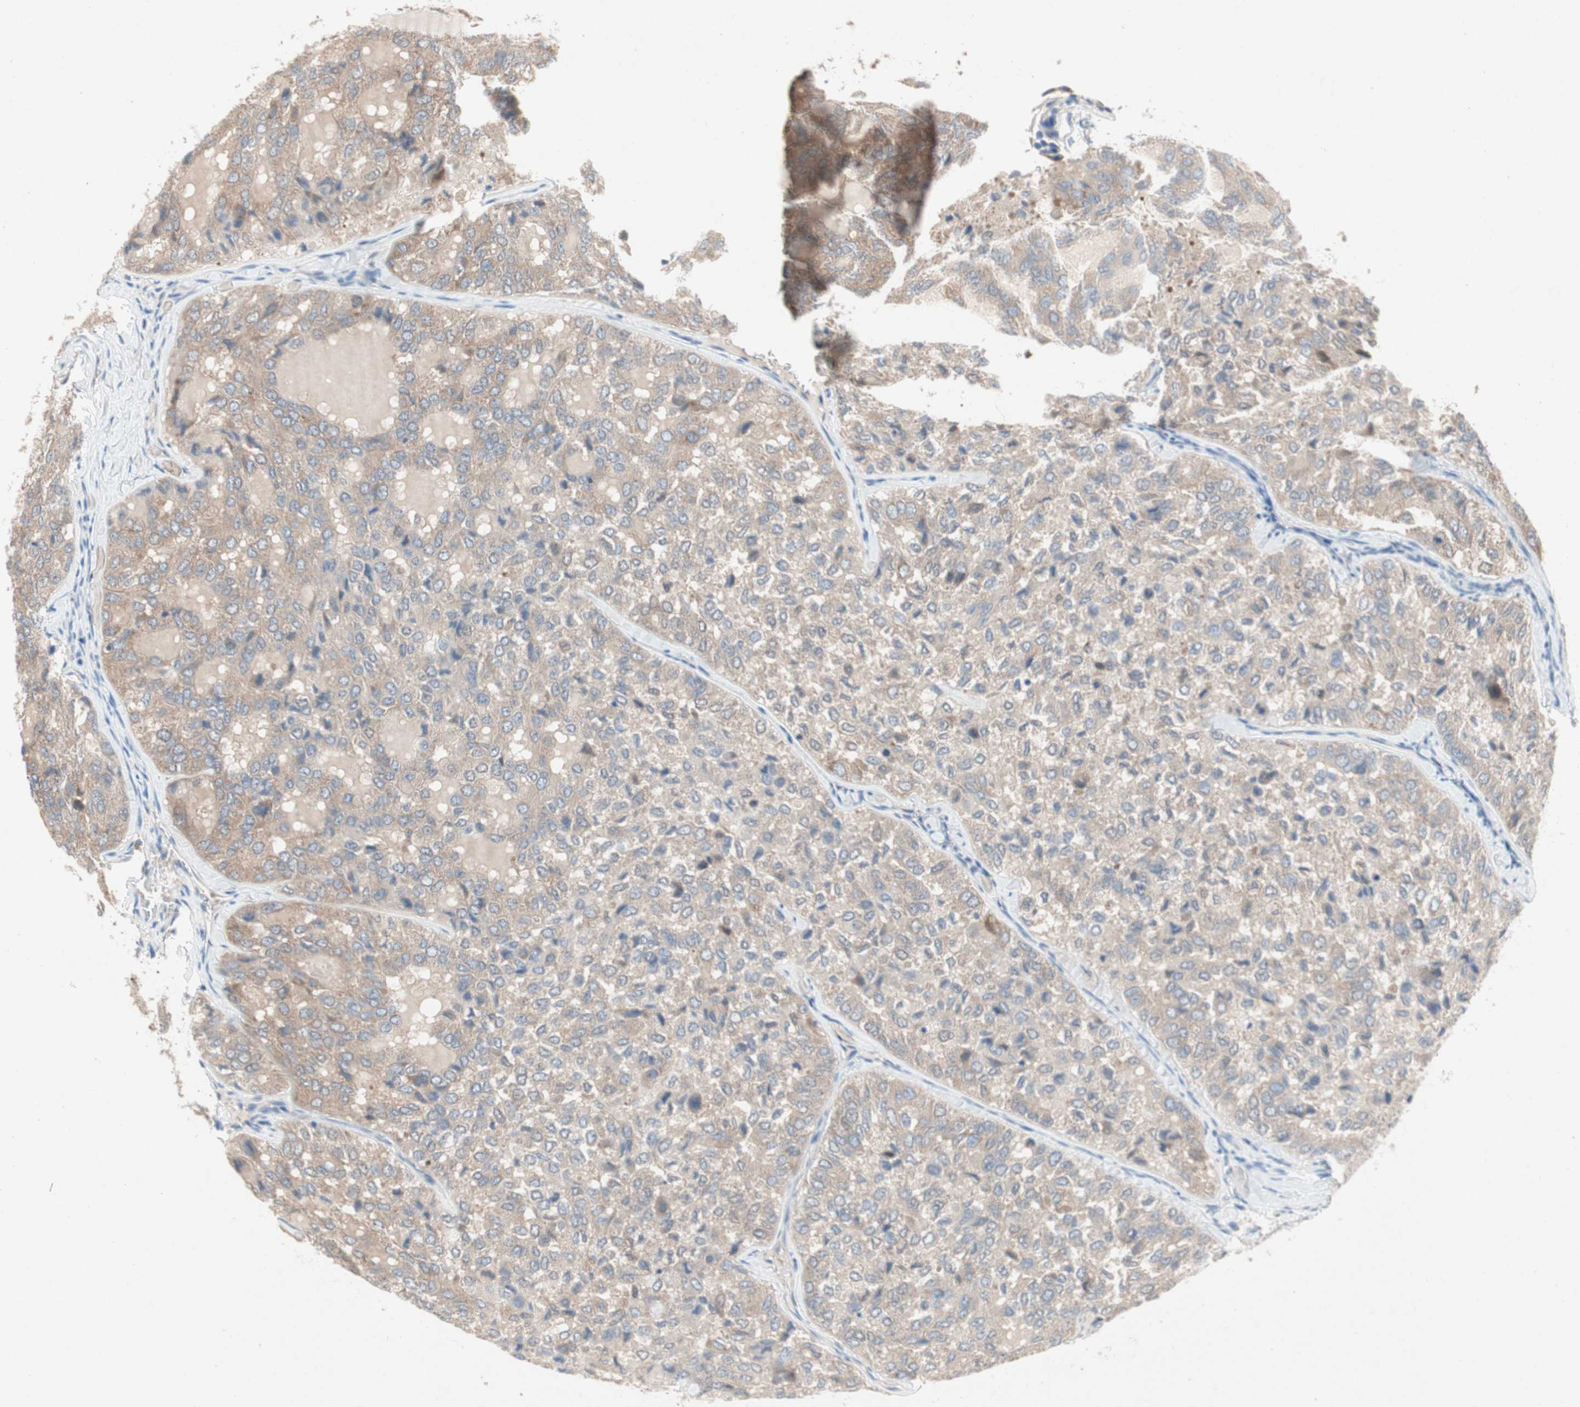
{"staining": {"intensity": "weak", "quantity": ">75%", "location": "cytoplasmic/membranous"}, "tissue": "thyroid cancer", "cell_type": "Tumor cells", "image_type": "cancer", "snomed": [{"axis": "morphology", "description": "Follicular adenoma carcinoma, NOS"}, {"axis": "topography", "description": "Thyroid gland"}], "caption": "Follicular adenoma carcinoma (thyroid) was stained to show a protein in brown. There is low levels of weak cytoplasmic/membranous positivity in approximately >75% of tumor cells.", "gene": "NCLN", "patient": {"sex": "male", "age": 75}}